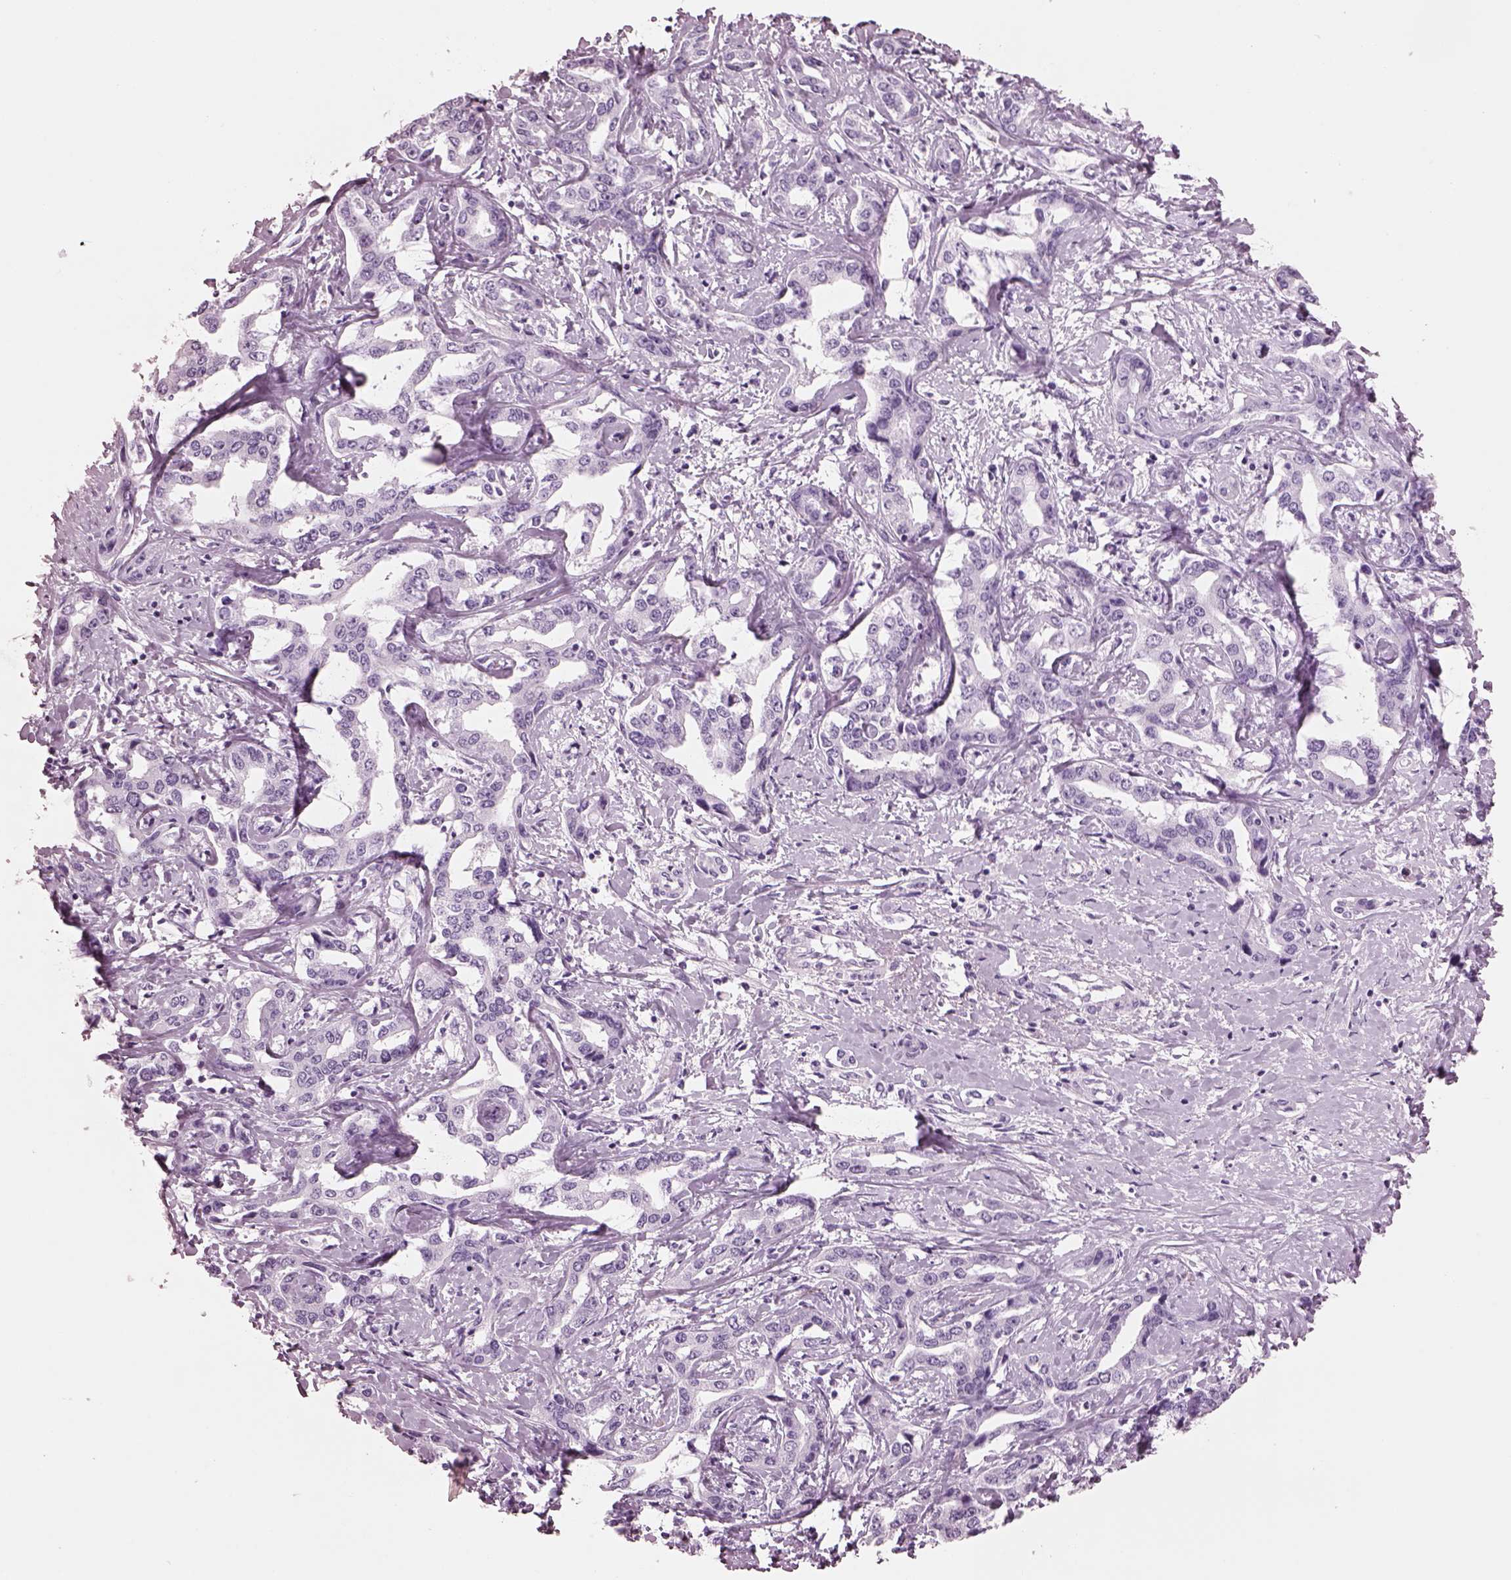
{"staining": {"intensity": "negative", "quantity": "none", "location": "none"}, "tissue": "liver cancer", "cell_type": "Tumor cells", "image_type": "cancer", "snomed": [{"axis": "morphology", "description": "Cholangiocarcinoma"}, {"axis": "topography", "description": "Liver"}], "caption": "Immunohistochemistry (IHC) image of cholangiocarcinoma (liver) stained for a protein (brown), which demonstrates no expression in tumor cells.", "gene": "HYDIN", "patient": {"sex": "male", "age": 59}}